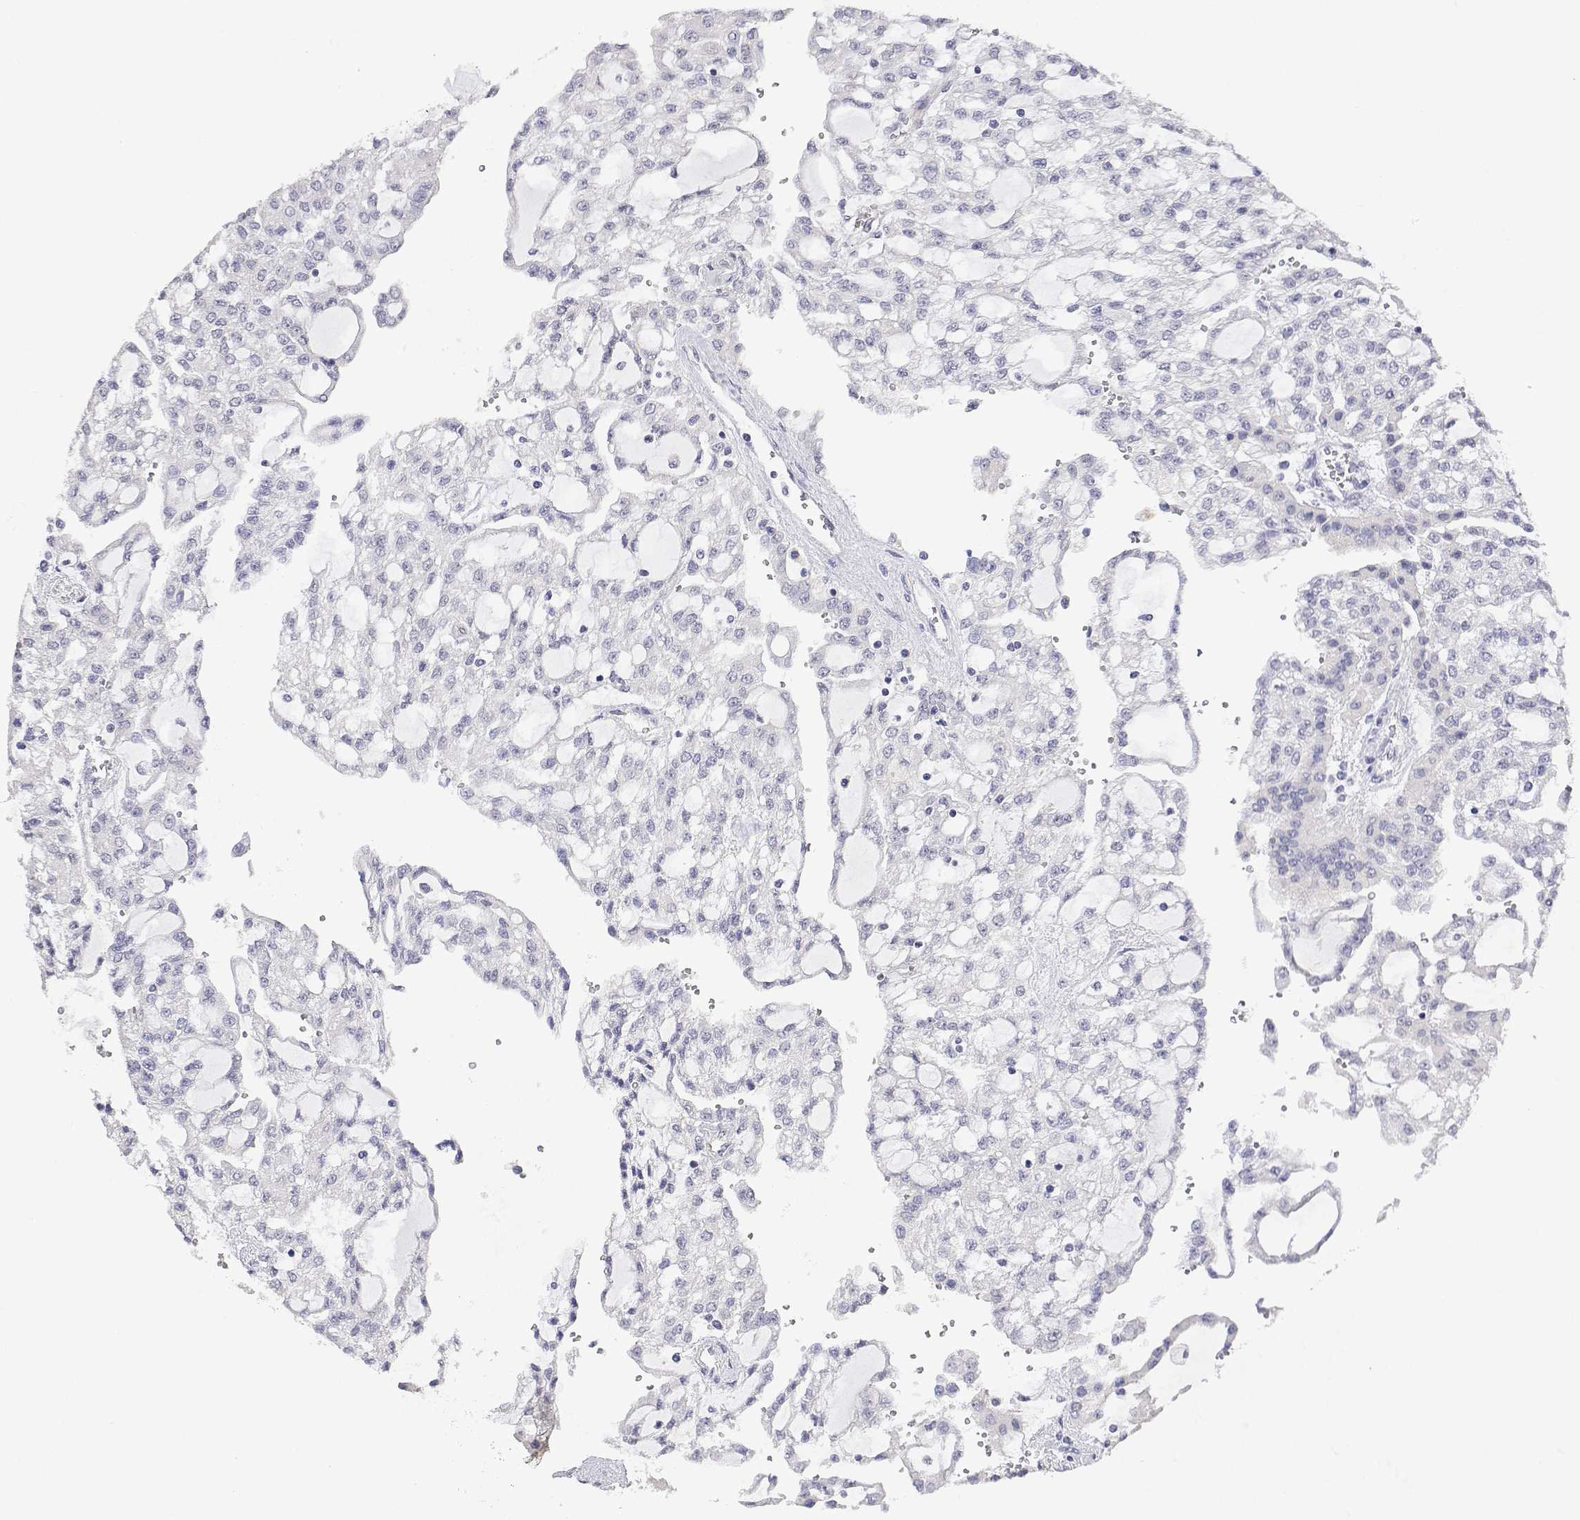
{"staining": {"intensity": "negative", "quantity": "none", "location": "none"}, "tissue": "renal cancer", "cell_type": "Tumor cells", "image_type": "cancer", "snomed": [{"axis": "morphology", "description": "Adenocarcinoma, NOS"}, {"axis": "topography", "description": "Kidney"}], "caption": "High magnification brightfield microscopy of adenocarcinoma (renal) stained with DAB (3,3'-diaminobenzidine) (brown) and counterstained with hematoxylin (blue): tumor cells show no significant staining.", "gene": "PLCB1", "patient": {"sex": "male", "age": 63}}